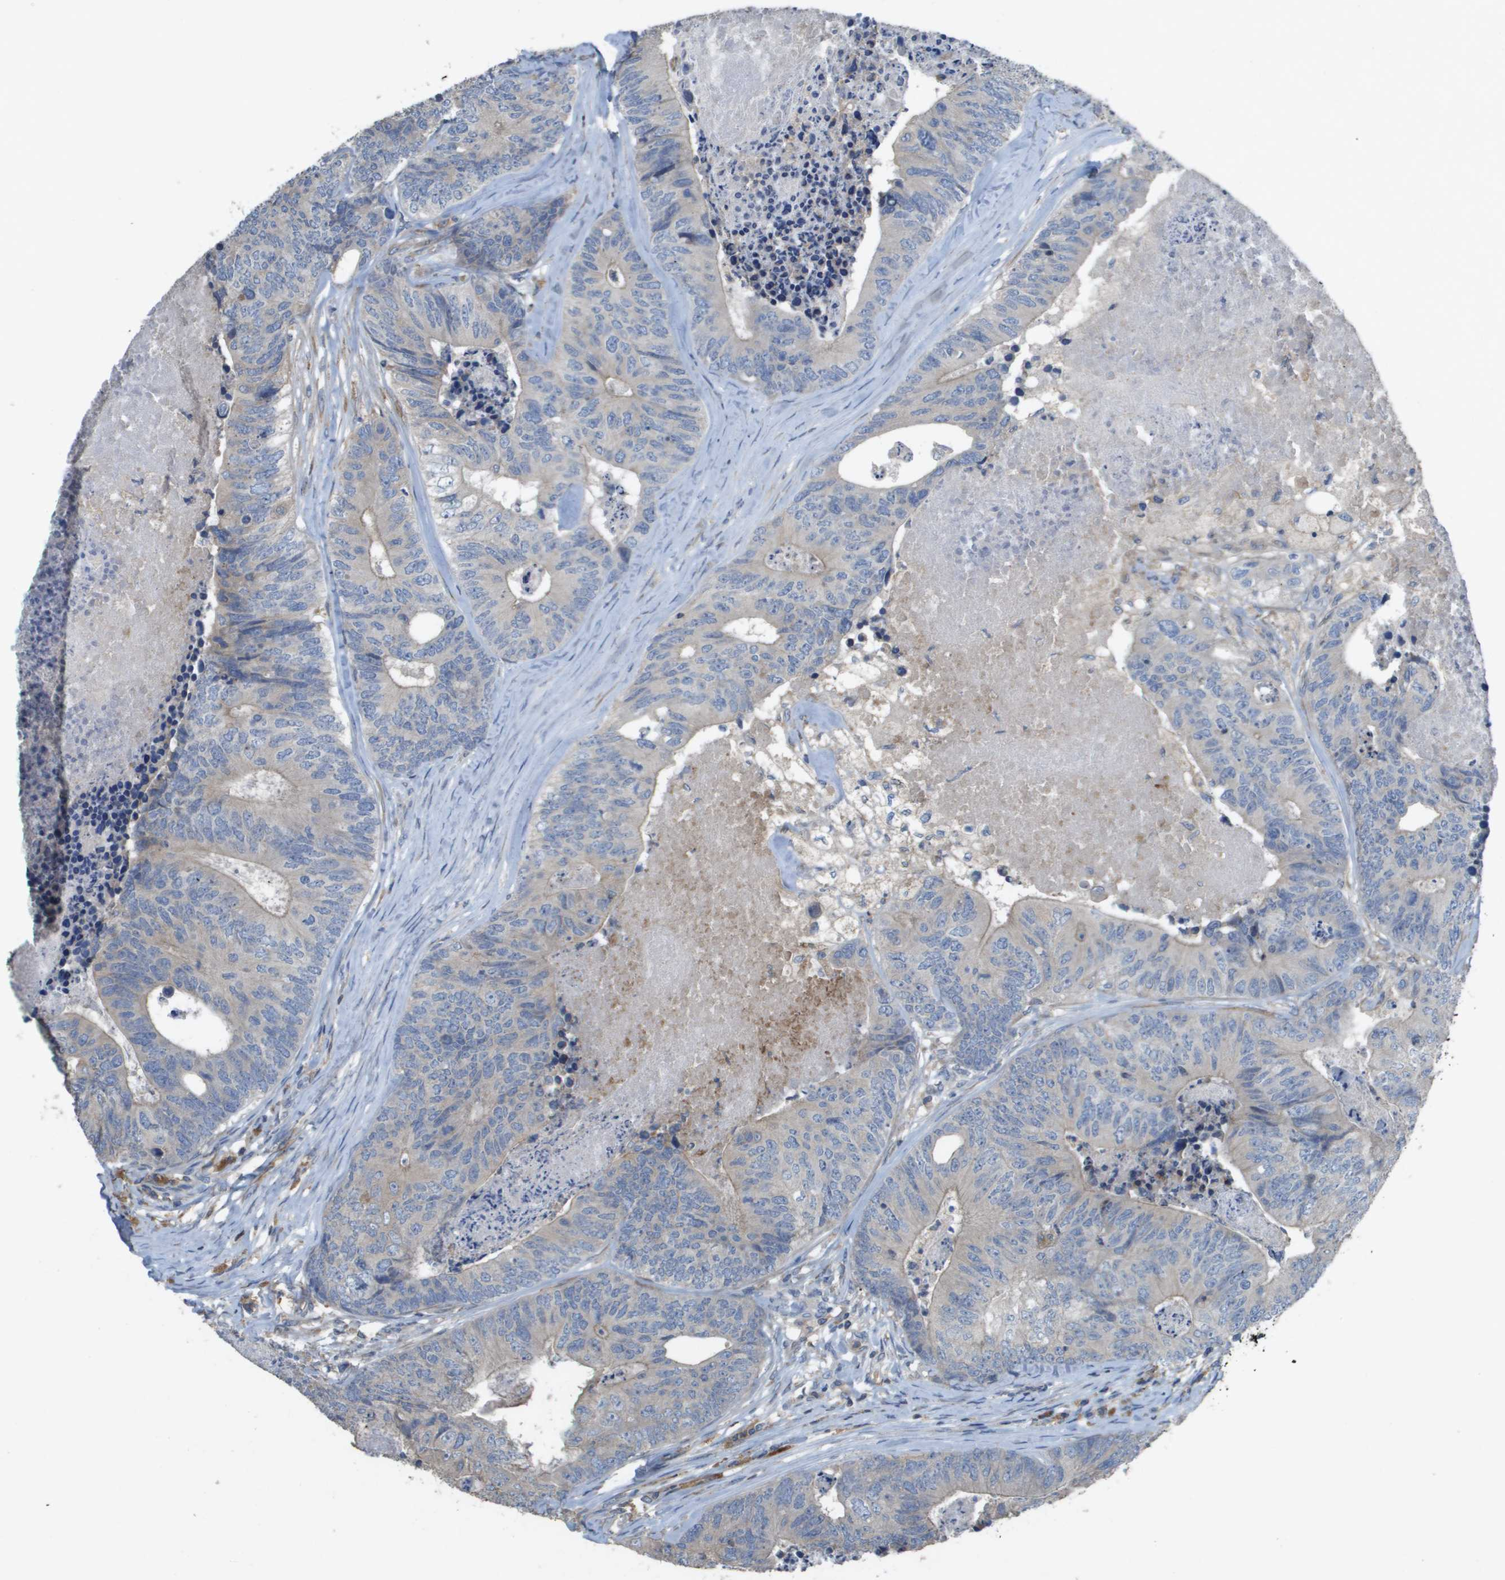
{"staining": {"intensity": "negative", "quantity": "none", "location": "none"}, "tissue": "colorectal cancer", "cell_type": "Tumor cells", "image_type": "cancer", "snomed": [{"axis": "morphology", "description": "Adenocarcinoma, NOS"}, {"axis": "topography", "description": "Colon"}], "caption": "Protein analysis of adenocarcinoma (colorectal) reveals no significant staining in tumor cells. (DAB (3,3'-diaminobenzidine) immunohistochemistry (IHC) visualized using brightfield microscopy, high magnification).", "gene": "CLCA4", "patient": {"sex": "female", "age": 57}}